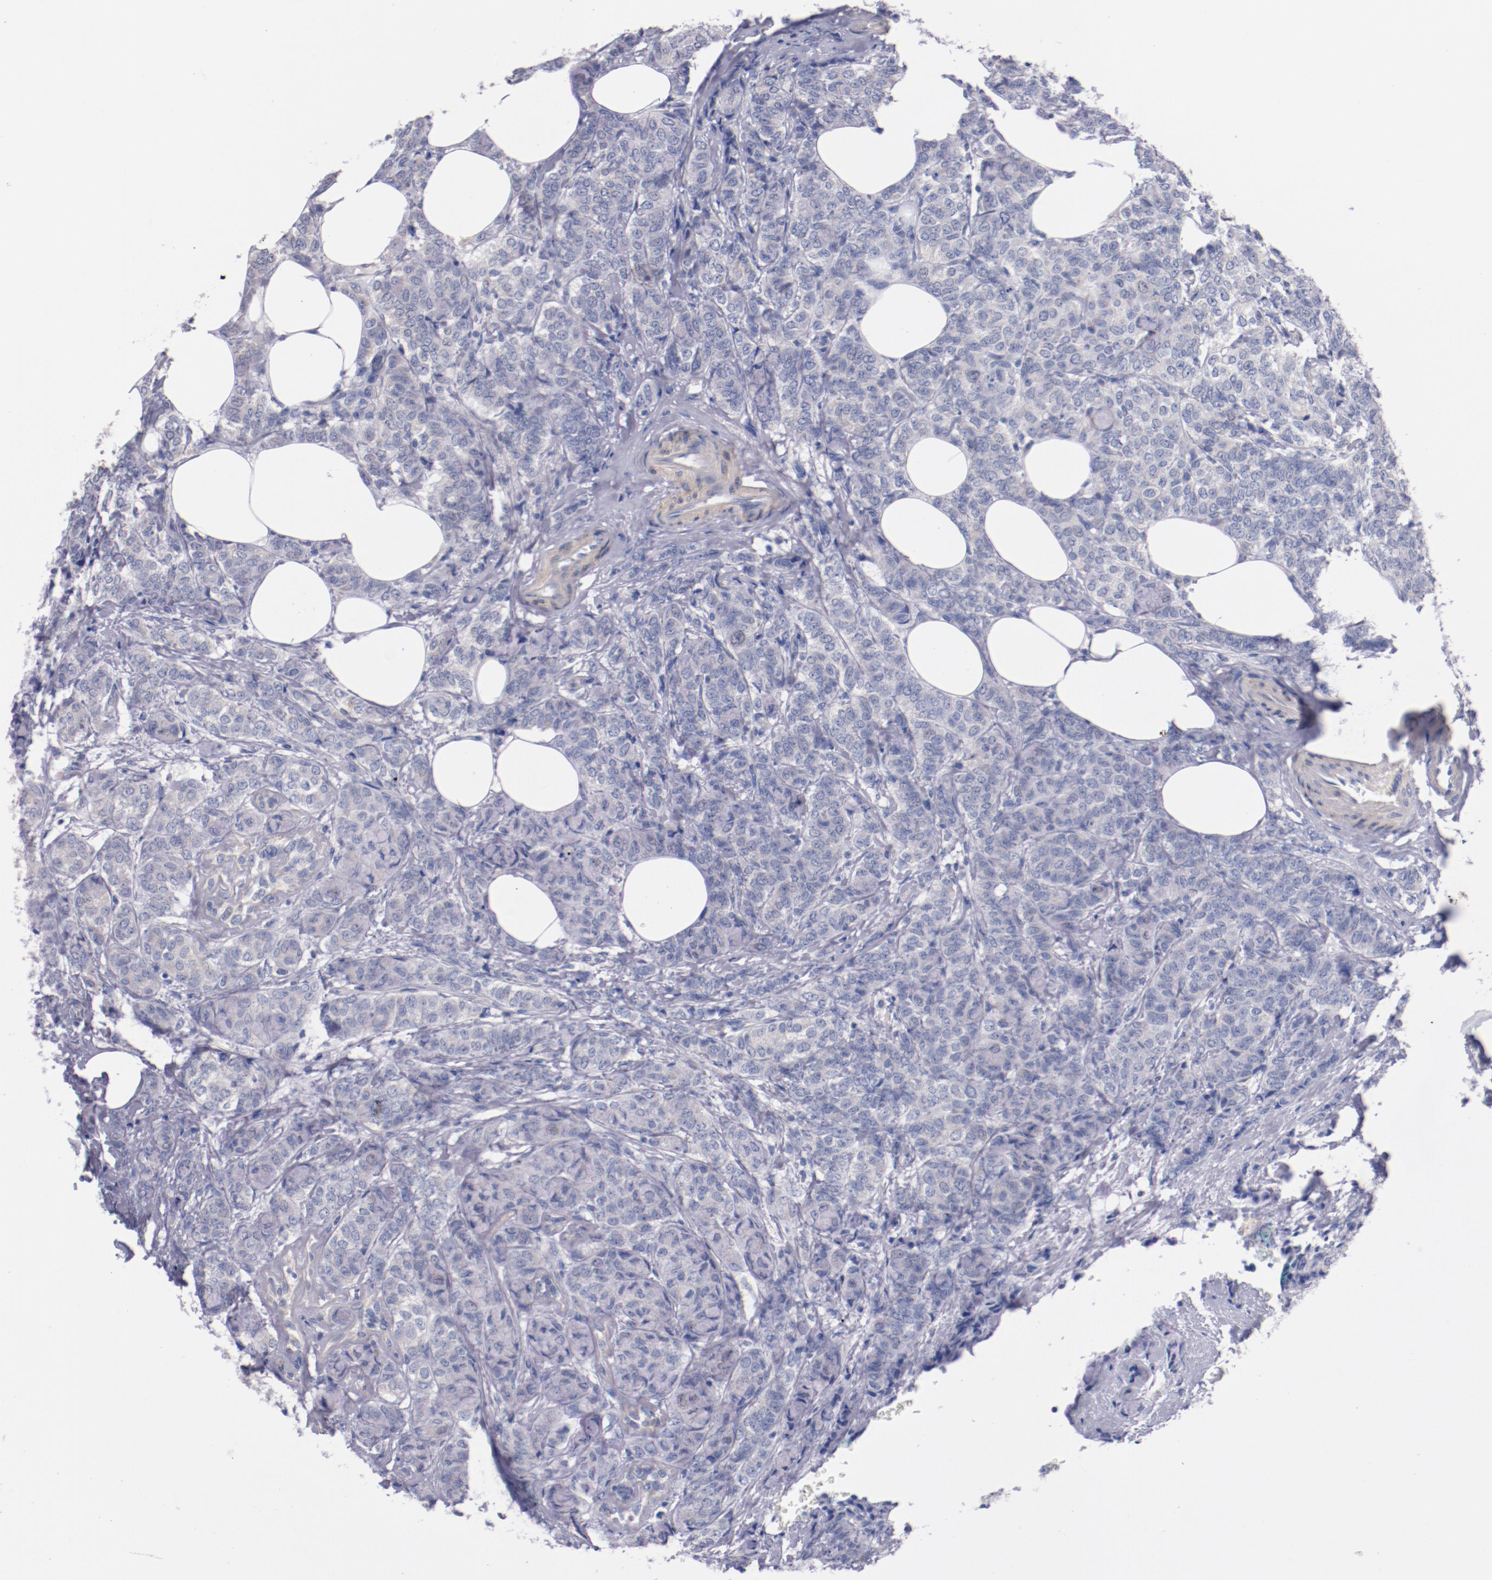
{"staining": {"intensity": "negative", "quantity": "none", "location": "none"}, "tissue": "breast cancer", "cell_type": "Tumor cells", "image_type": "cancer", "snomed": [{"axis": "morphology", "description": "Lobular carcinoma"}, {"axis": "topography", "description": "Breast"}], "caption": "The histopathology image reveals no significant staining in tumor cells of breast cancer (lobular carcinoma).", "gene": "CNTNAP2", "patient": {"sex": "female", "age": 60}}